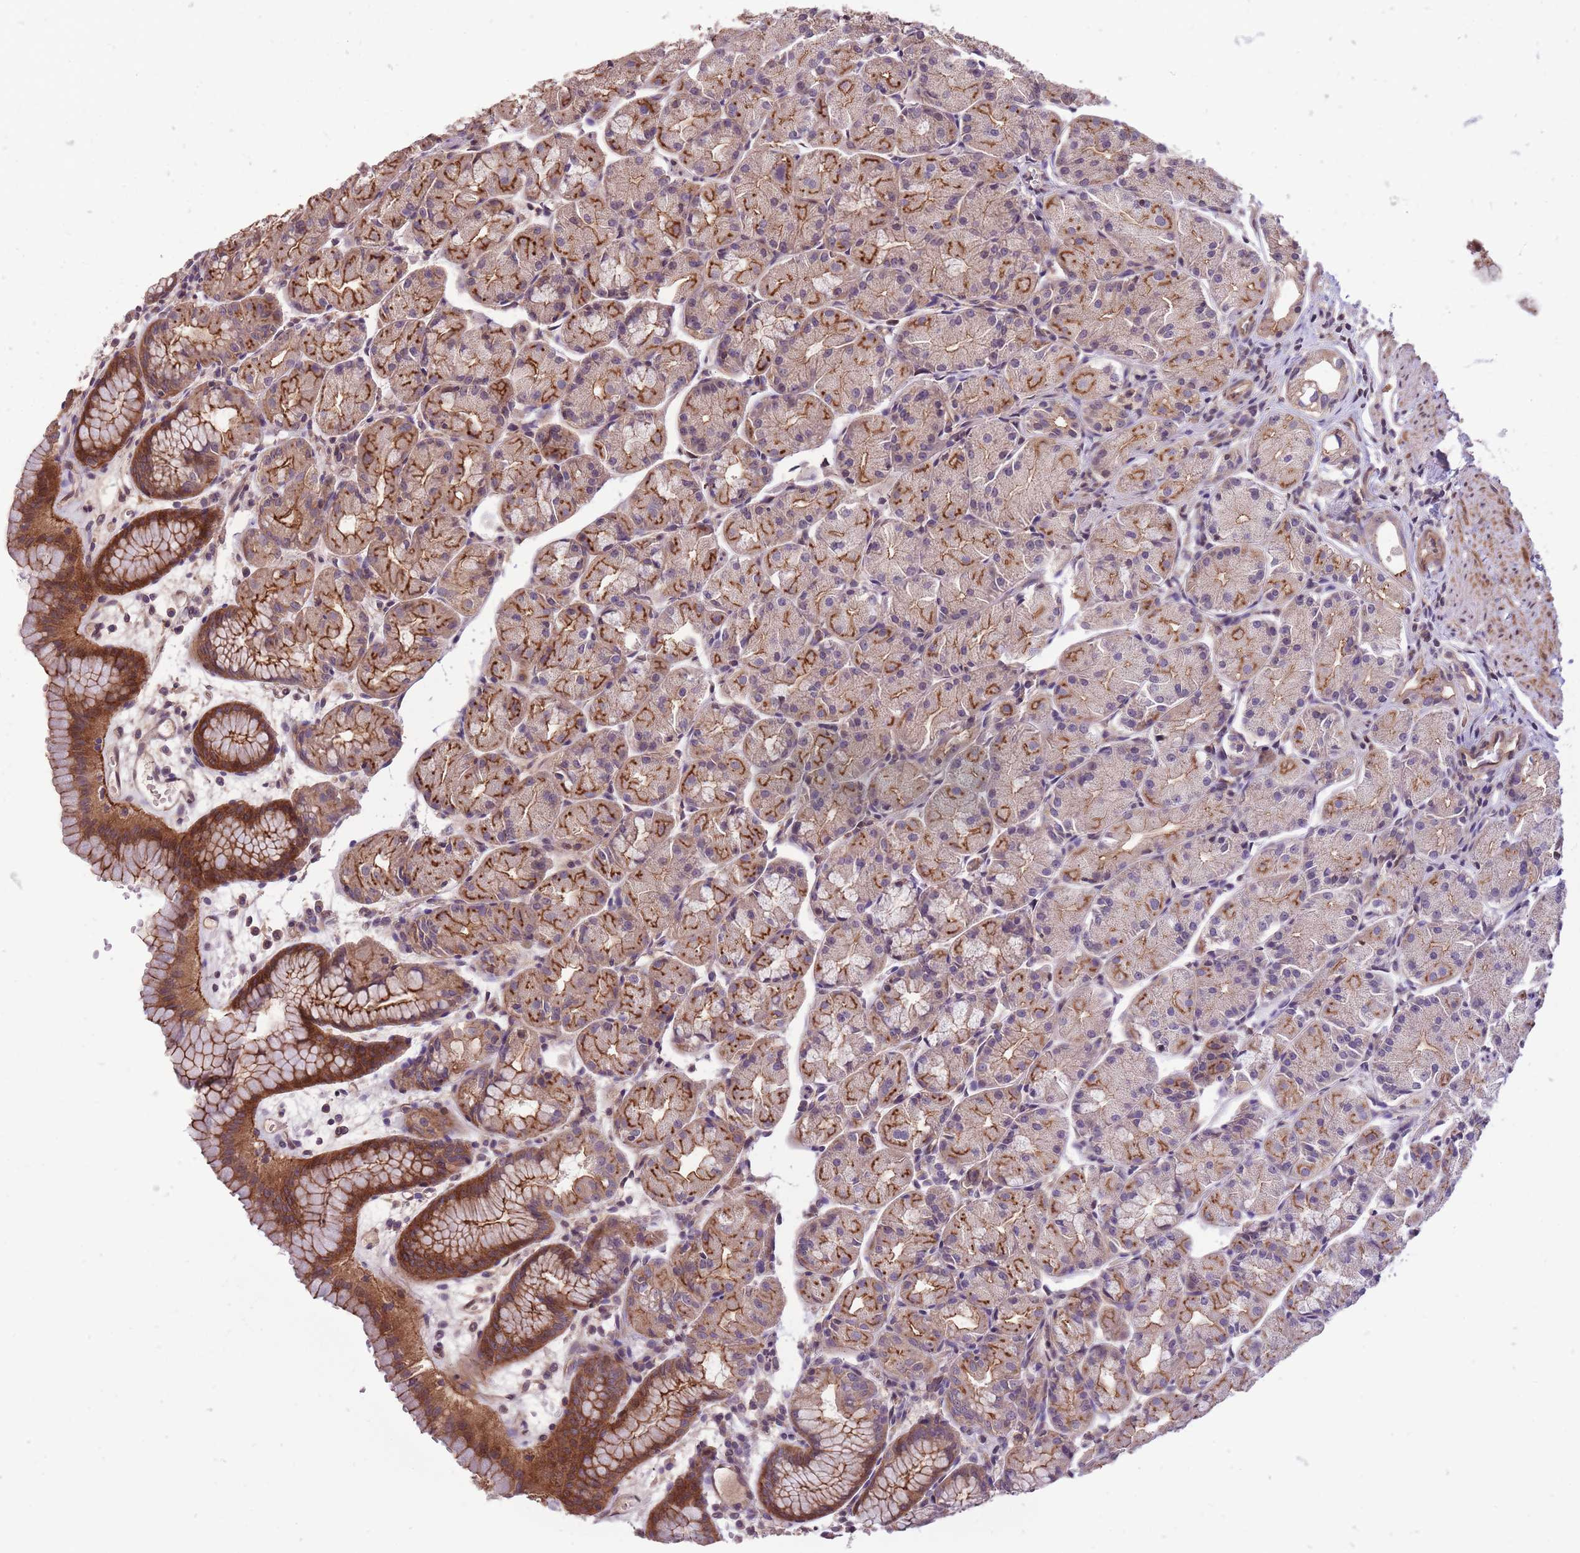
{"staining": {"intensity": "strong", "quantity": ">75%", "location": "cytoplasmic/membranous"}, "tissue": "stomach", "cell_type": "Glandular cells", "image_type": "normal", "snomed": [{"axis": "morphology", "description": "Normal tissue, NOS"}, {"axis": "topography", "description": "Stomach, upper"}], "caption": "Stomach was stained to show a protein in brown. There is high levels of strong cytoplasmic/membranous expression in approximately >75% of glandular cells. The staining was performed using DAB, with brown indicating positive protein expression. Nuclei are stained blue with hematoxylin.", "gene": "TET3", "patient": {"sex": "male", "age": 47}}